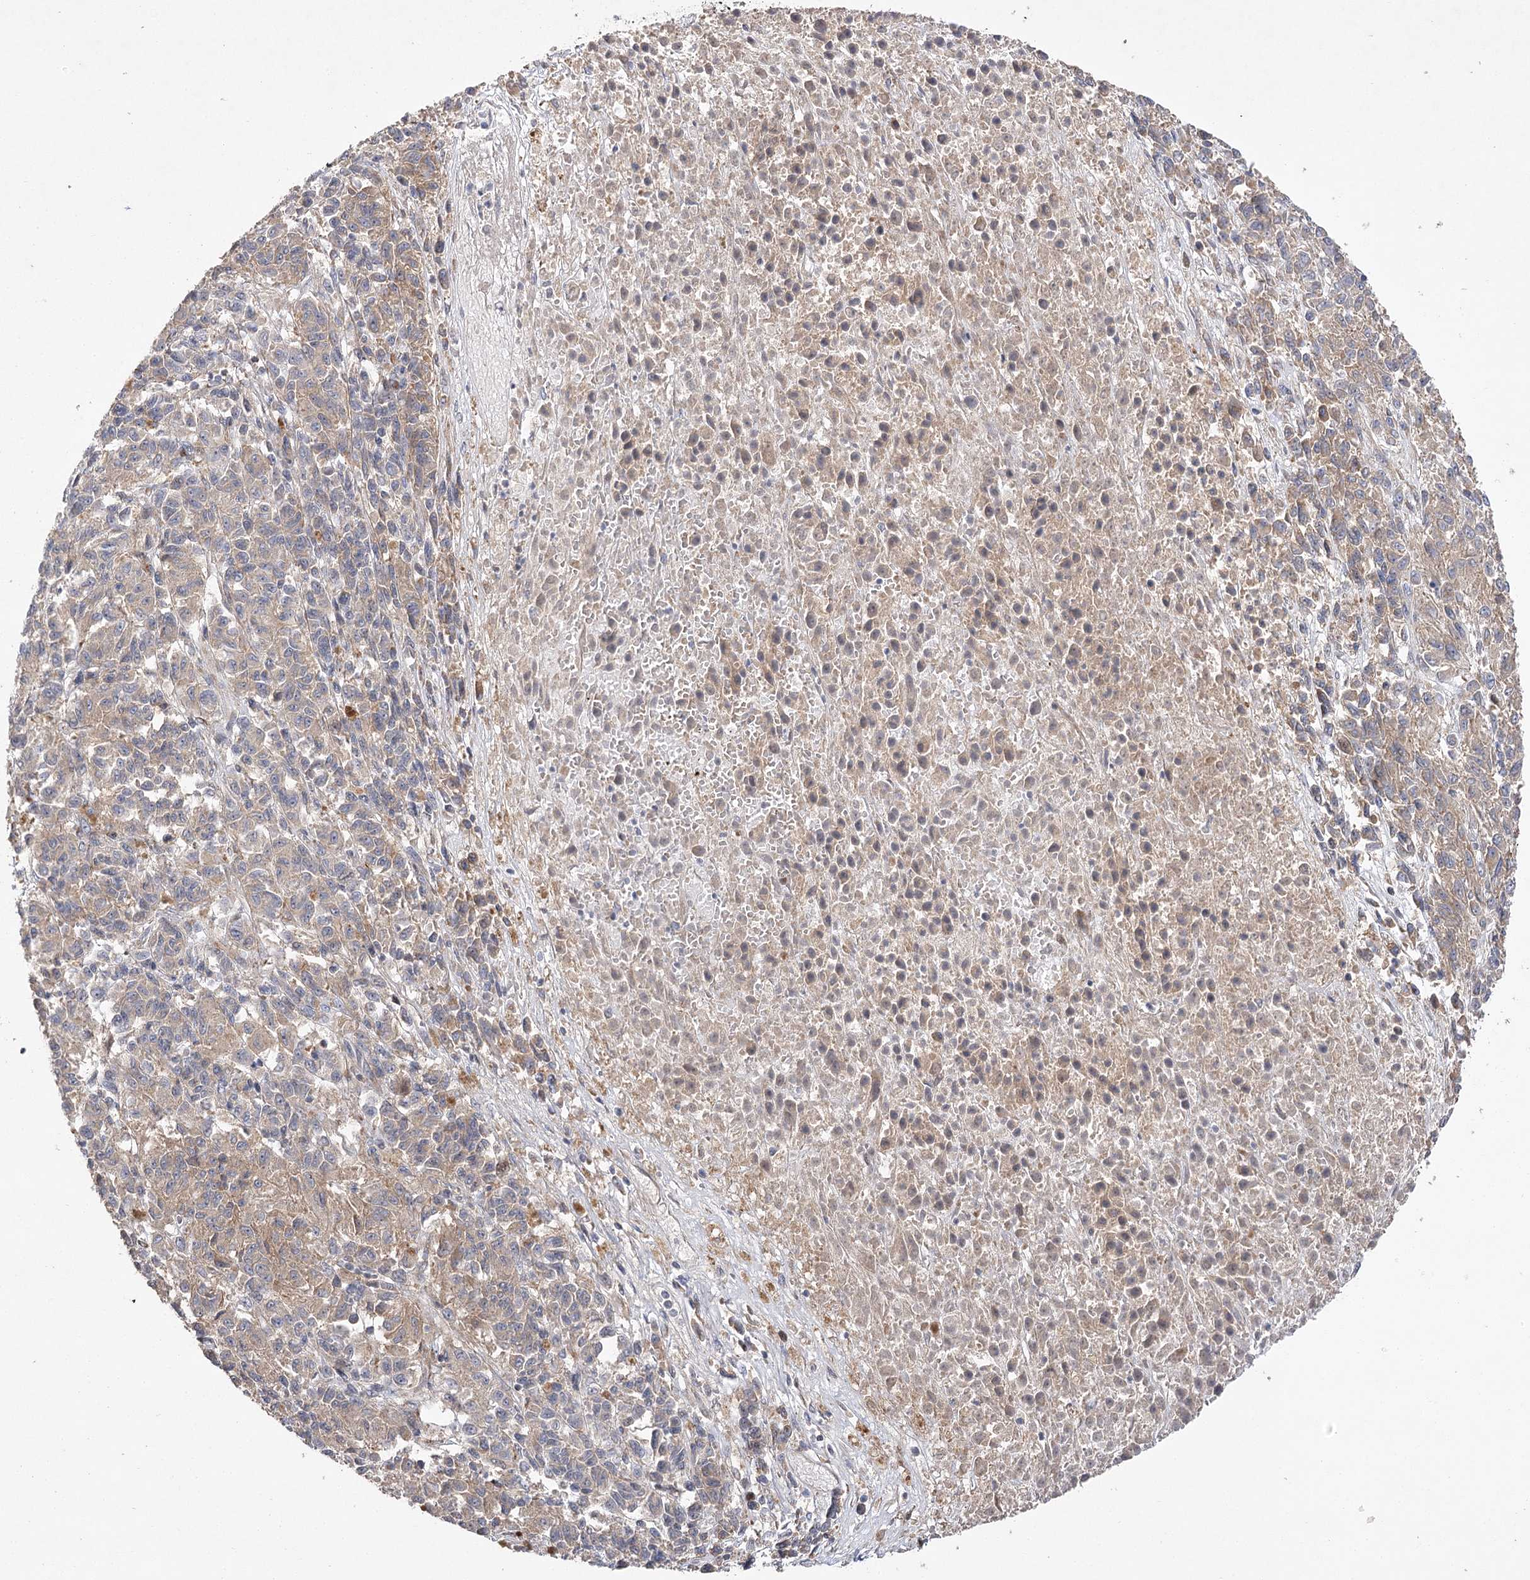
{"staining": {"intensity": "weak", "quantity": ">75%", "location": "cytoplasmic/membranous"}, "tissue": "melanoma", "cell_type": "Tumor cells", "image_type": "cancer", "snomed": [{"axis": "morphology", "description": "Malignant melanoma, Metastatic site"}, {"axis": "topography", "description": "Lung"}], "caption": "Malignant melanoma (metastatic site) stained with a protein marker displays weak staining in tumor cells.", "gene": "OBSL1", "patient": {"sex": "male", "age": 64}}